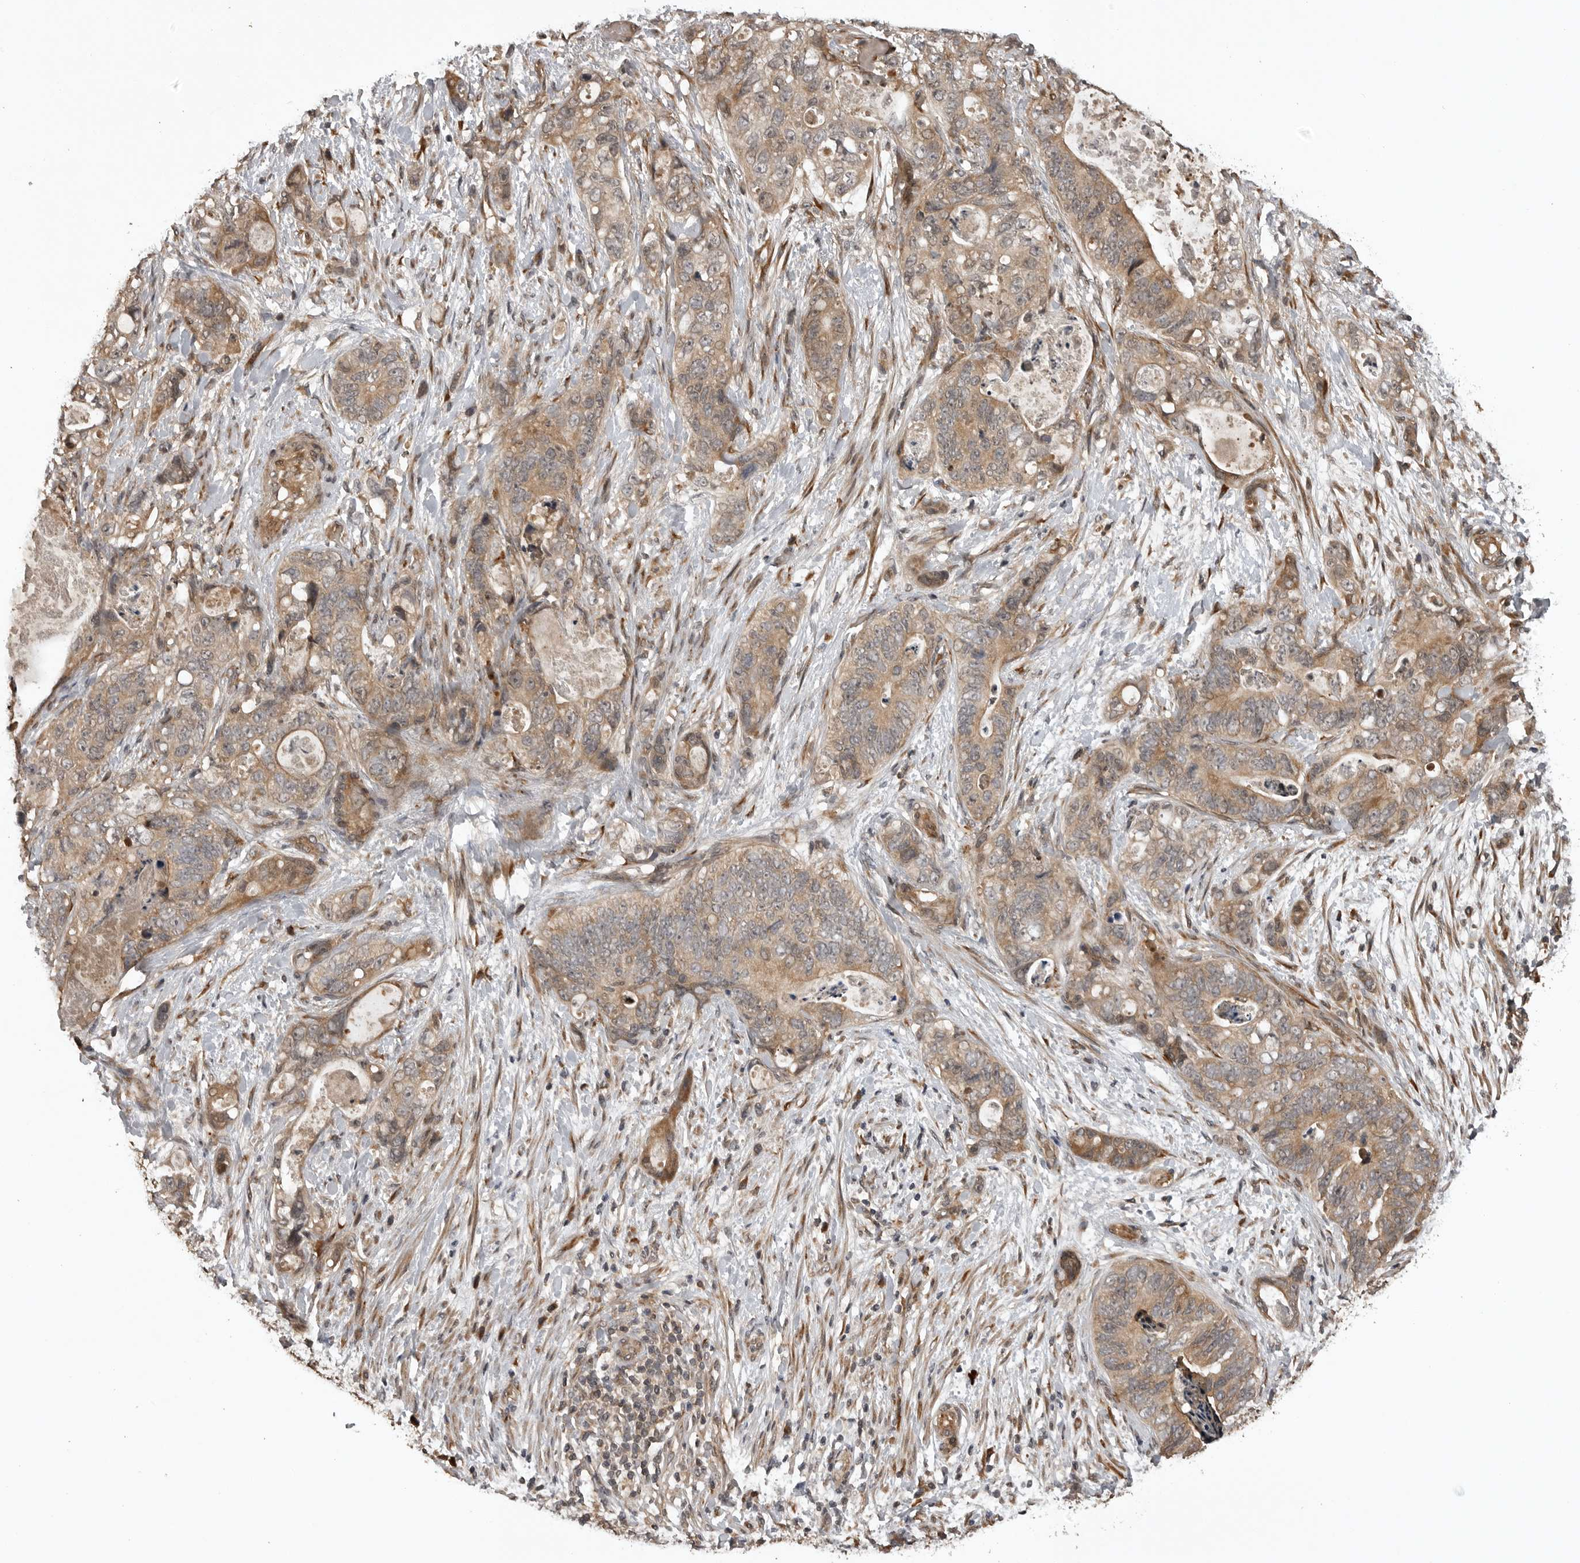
{"staining": {"intensity": "weak", "quantity": ">75%", "location": "cytoplasmic/membranous"}, "tissue": "stomach cancer", "cell_type": "Tumor cells", "image_type": "cancer", "snomed": [{"axis": "morphology", "description": "Normal tissue, NOS"}, {"axis": "morphology", "description": "Adenocarcinoma, NOS"}, {"axis": "topography", "description": "Stomach"}], "caption": "High-power microscopy captured an IHC image of stomach adenocarcinoma, revealing weak cytoplasmic/membranous expression in approximately >75% of tumor cells.", "gene": "AKAP7", "patient": {"sex": "female", "age": 89}}